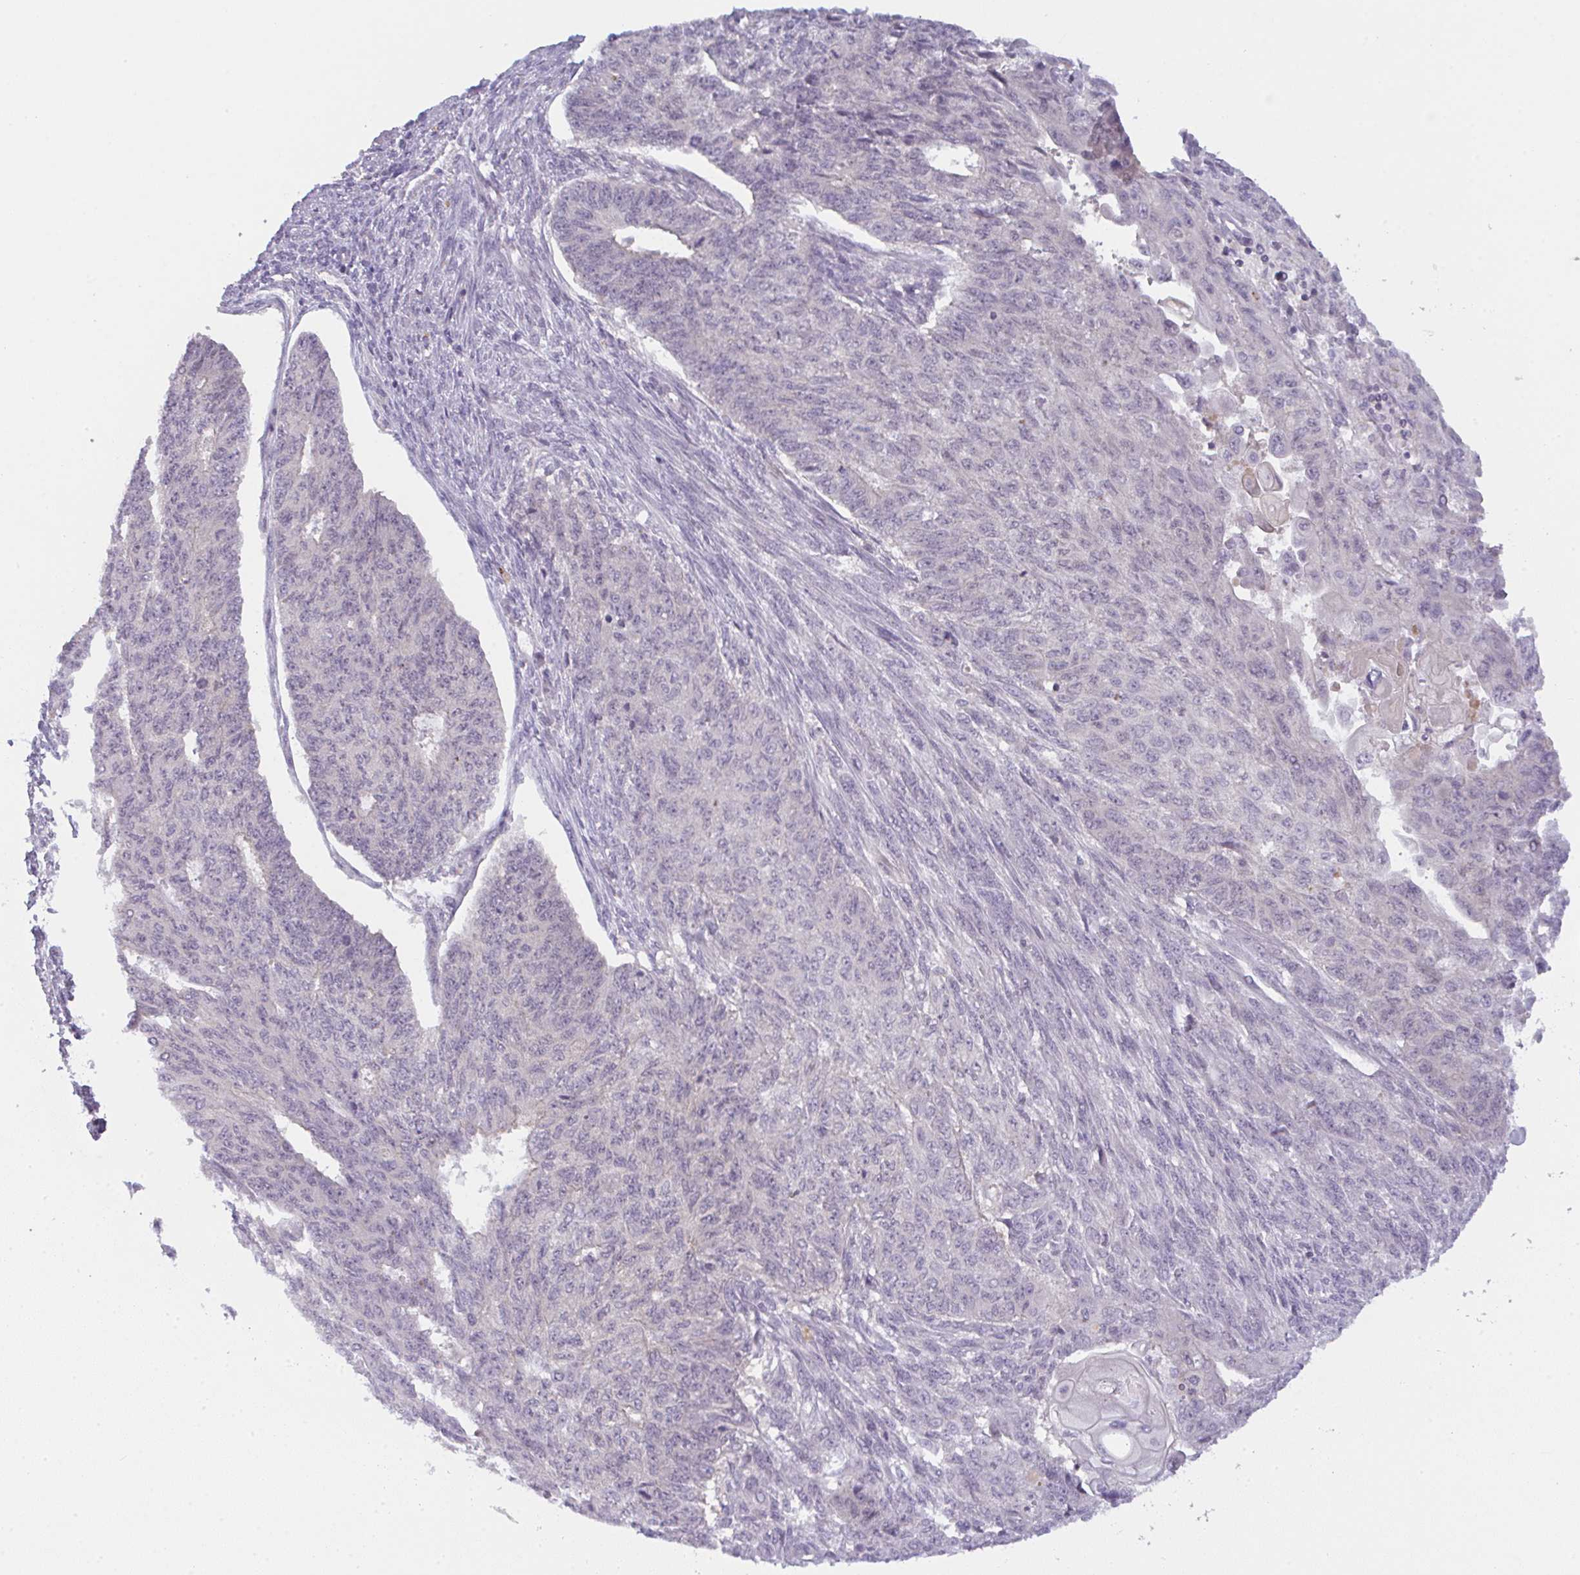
{"staining": {"intensity": "negative", "quantity": "none", "location": "none"}, "tissue": "endometrial cancer", "cell_type": "Tumor cells", "image_type": "cancer", "snomed": [{"axis": "morphology", "description": "Adenocarcinoma, NOS"}, {"axis": "topography", "description": "Endometrium"}], "caption": "Protein analysis of endometrial adenocarcinoma displays no significant expression in tumor cells. Brightfield microscopy of immunohistochemistry stained with DAB (3,3'-diaminobenzidine) (brown) and hematoxylin (blue), captured at high magnification.", "gene": "CSE1L", "patient": {"sex": "female", "age": 32}}